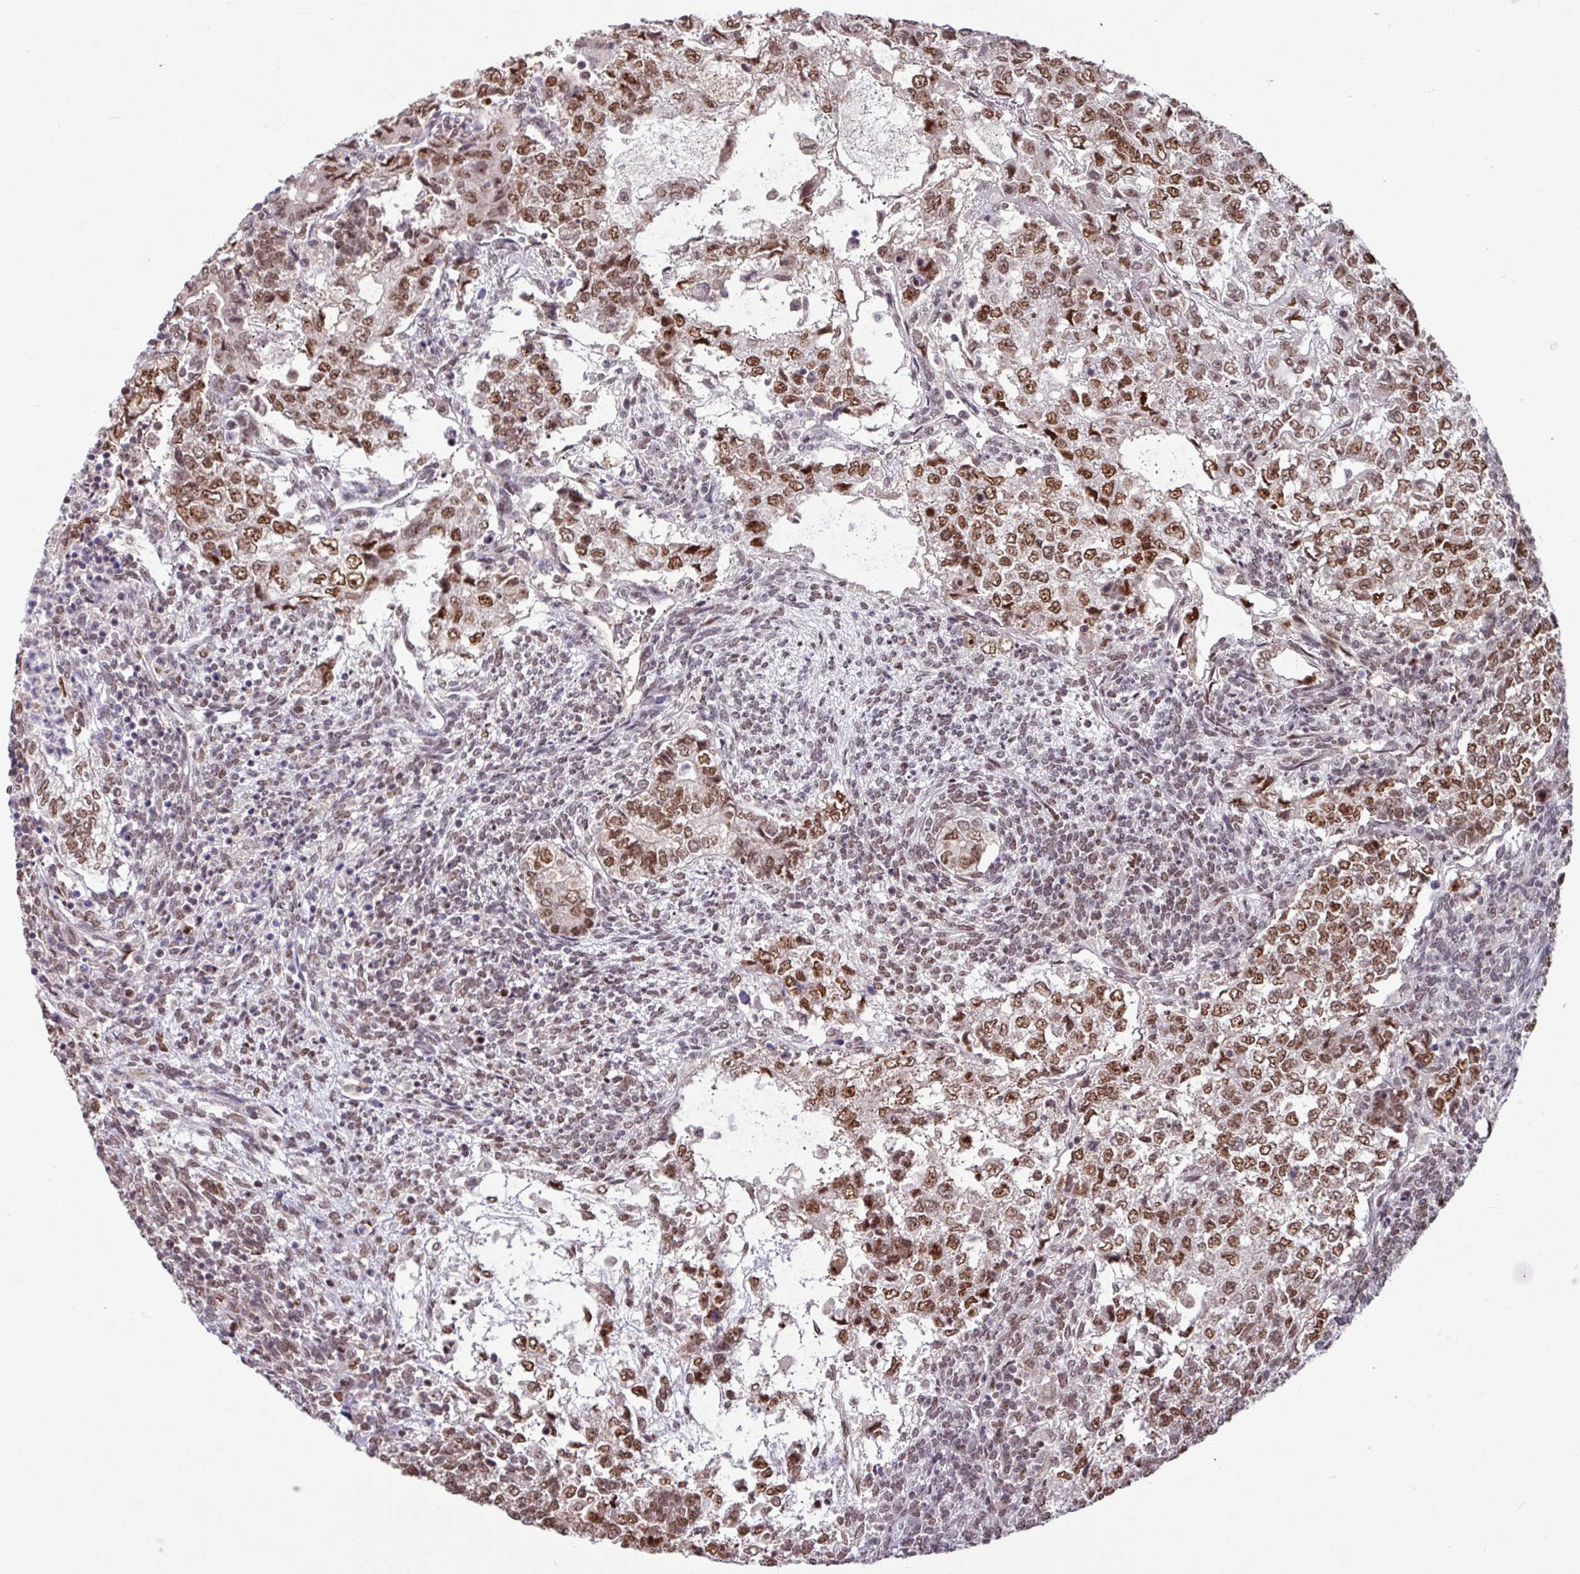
{"staining": {"intensity": "moderate", "quantity": ">75%", "location": "nuclear"}, "tissue": "testis cancer", "cell_type": "Tumor cells", "image_type": "cancer", "snomed": [{"axis": "morphology", "description": "Carcinoma, Embryonal, NOS"}, {"axis": "topography", "description": "Testis"}], "caption": "Immunohistochemical staining of human testis embryonal carcinoma demonstrates moderate nuclear protein expression in approximately >75% of tumor cells.", "gene": "TDG", "patient": {"sex": "male", "age": 23}}